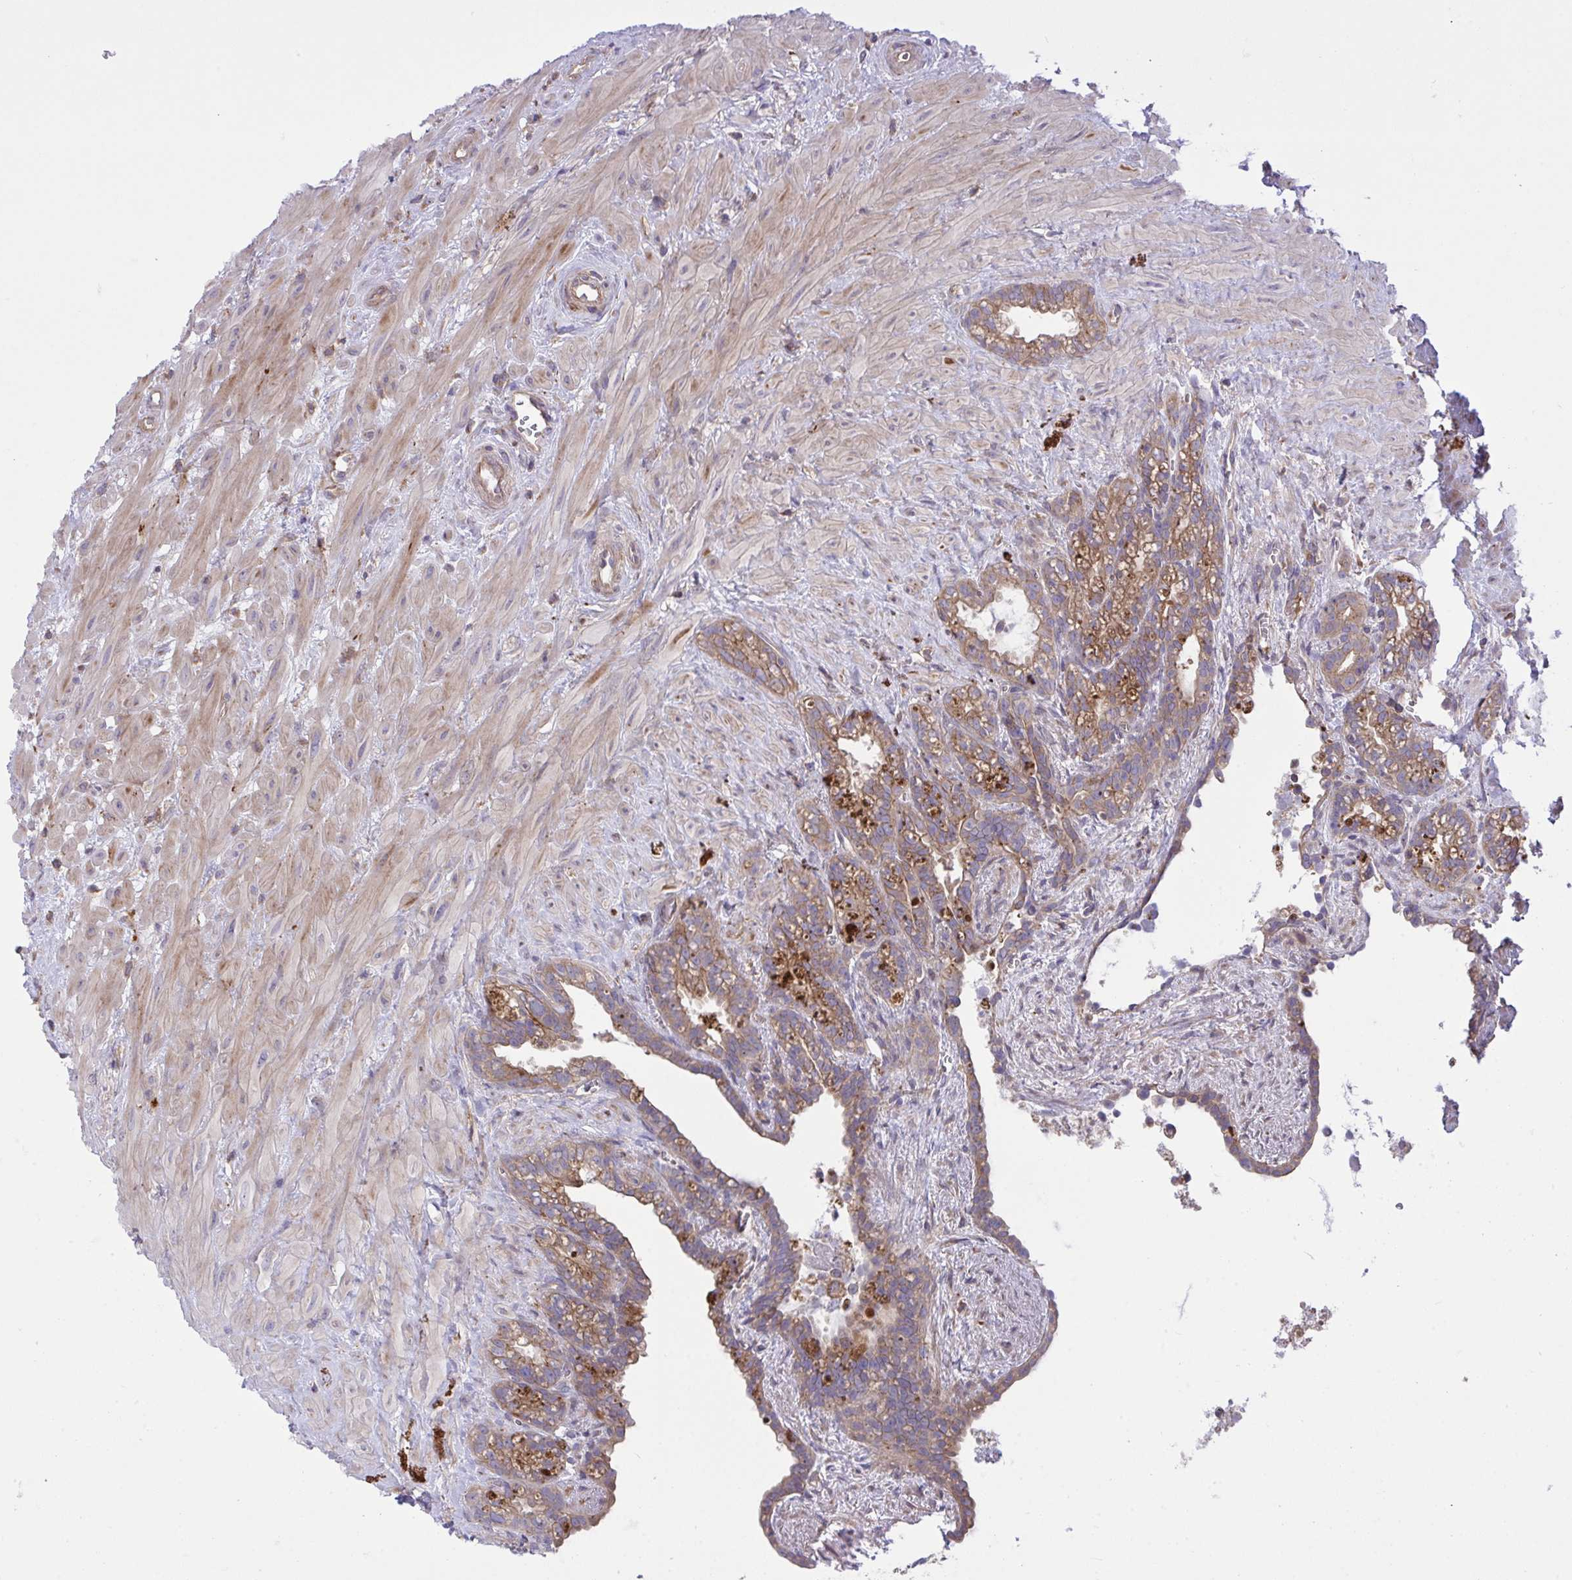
{"staining": {"intensity": "weak", "quantity": ">75%", "location": "cytoplasmic/membranous"}, "tissue": "seminal vesicle", "cell_type": "Glandular cells", "image_type": "normal", "snomed": [{"axis": "morphology", "description": "Normal tissue, NOS"}, {"axis": "topography", "description": "Seminal veicle"}], "caption": "Immunohistochemistry (IHC) (DAB (3,3'-diaminobenzidine)) staining of unremarkable human seminal vesicle reveals weak cytoplasmic/membranous protein positivity in approximately >75% of glandular cells. (DAB = brown stain, brightfield microscopy at high magnification).", "gene": "GRB14", "patient": {"sex": "male", "age": 76}}